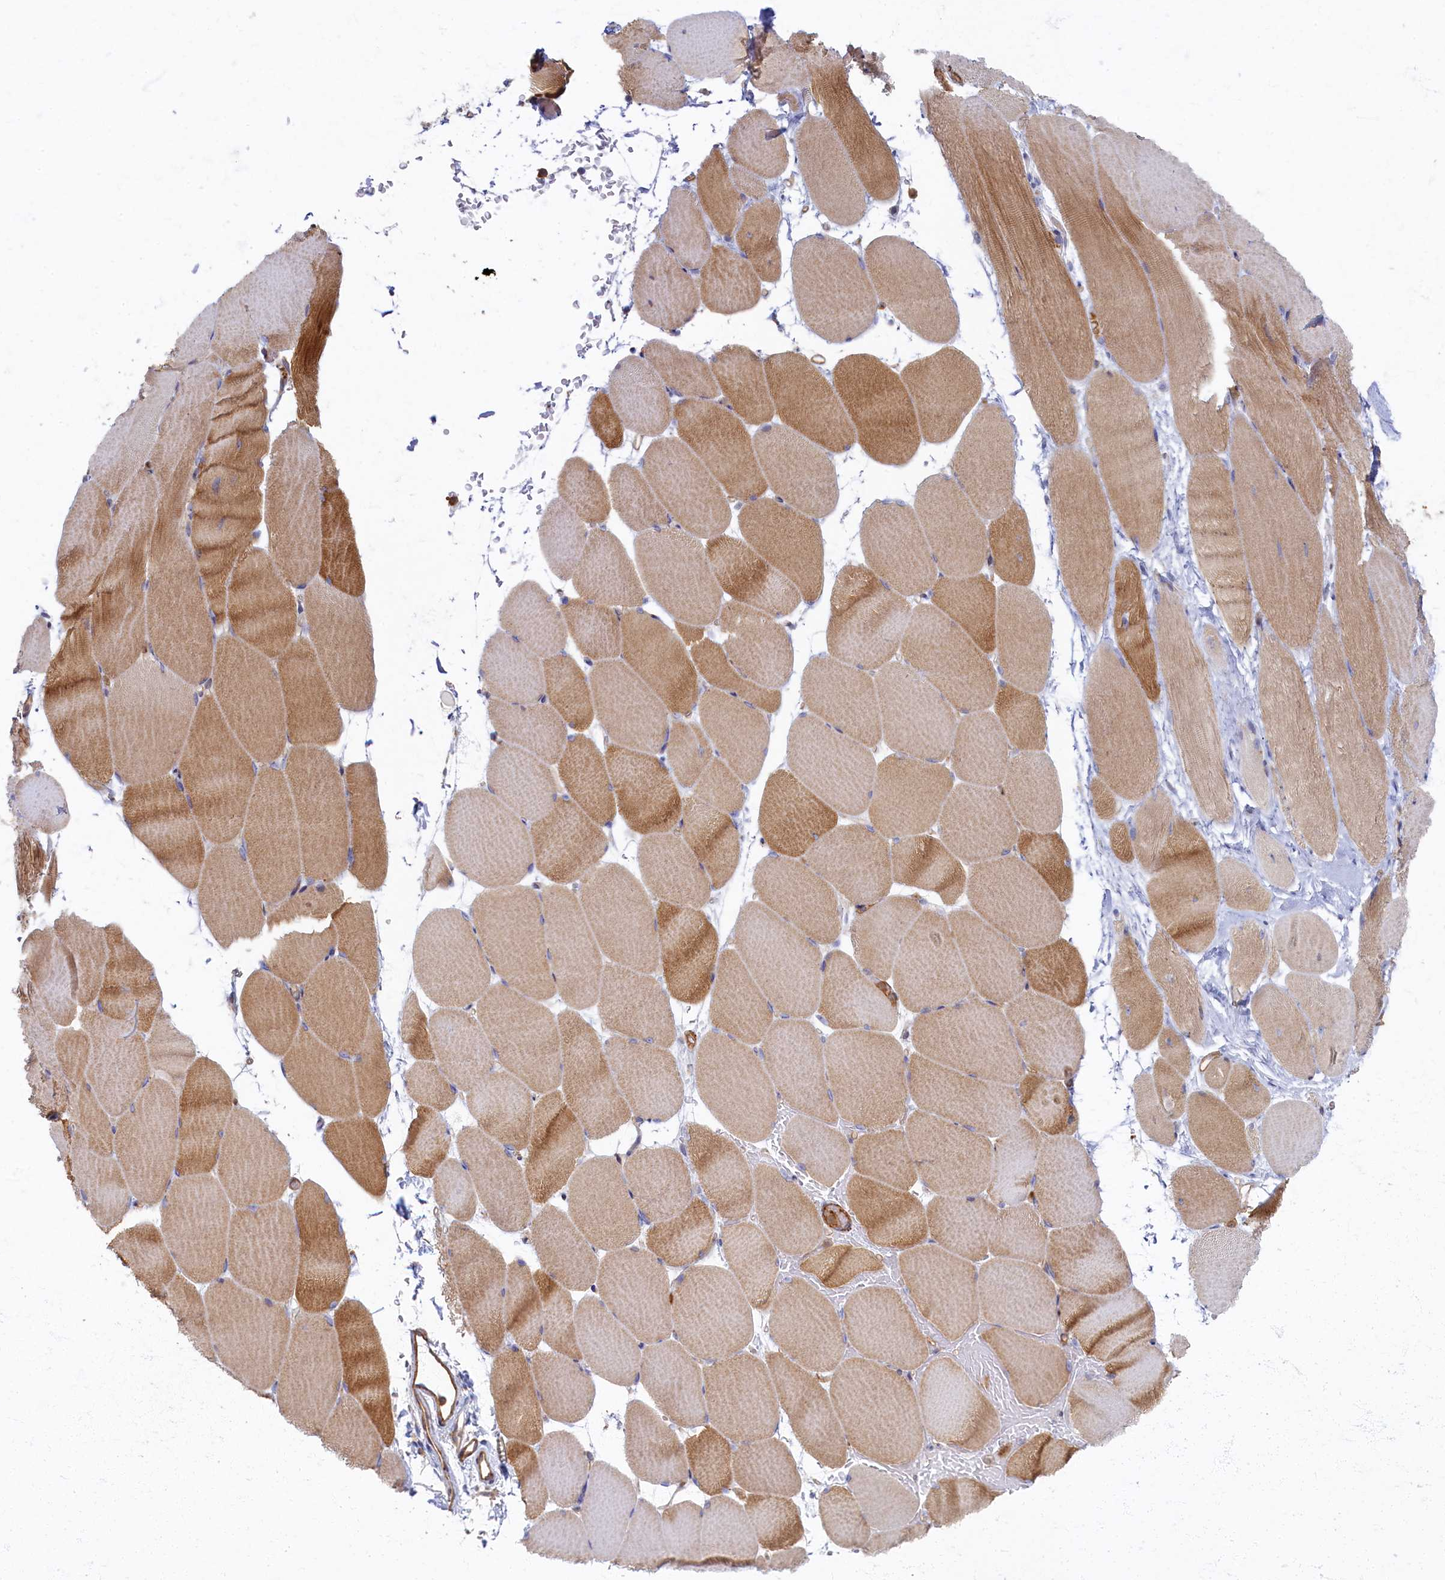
{"staining": {"intensity": "moderate", "quantity": "25%-75%", "location": "cytoplasmic/membranous"}, "tissue": "skeletal muscle", "cell_type": "Myocytes", "image_type": "normal", "snomed": [{"axis": "morphology", "description": "Normal tissue, NOS"}, {"axis": "topography", "description": "Skeletal muscle"}, {"axis": "topography", "description": "Parathyroid gland"}], "caption": "Immunohistochemistry histopathology image of normal skeletal muscle: human skeletal muscle stained using immunohistochemistry displays medium levels of moderate protein expression localized specifically in the cytoplasmic/membranous of myocytes, appearing as a cytoplasmic/membranous brown color.", "gene": "PSMG2", "patient": {"sex": "female", "age": 37}}